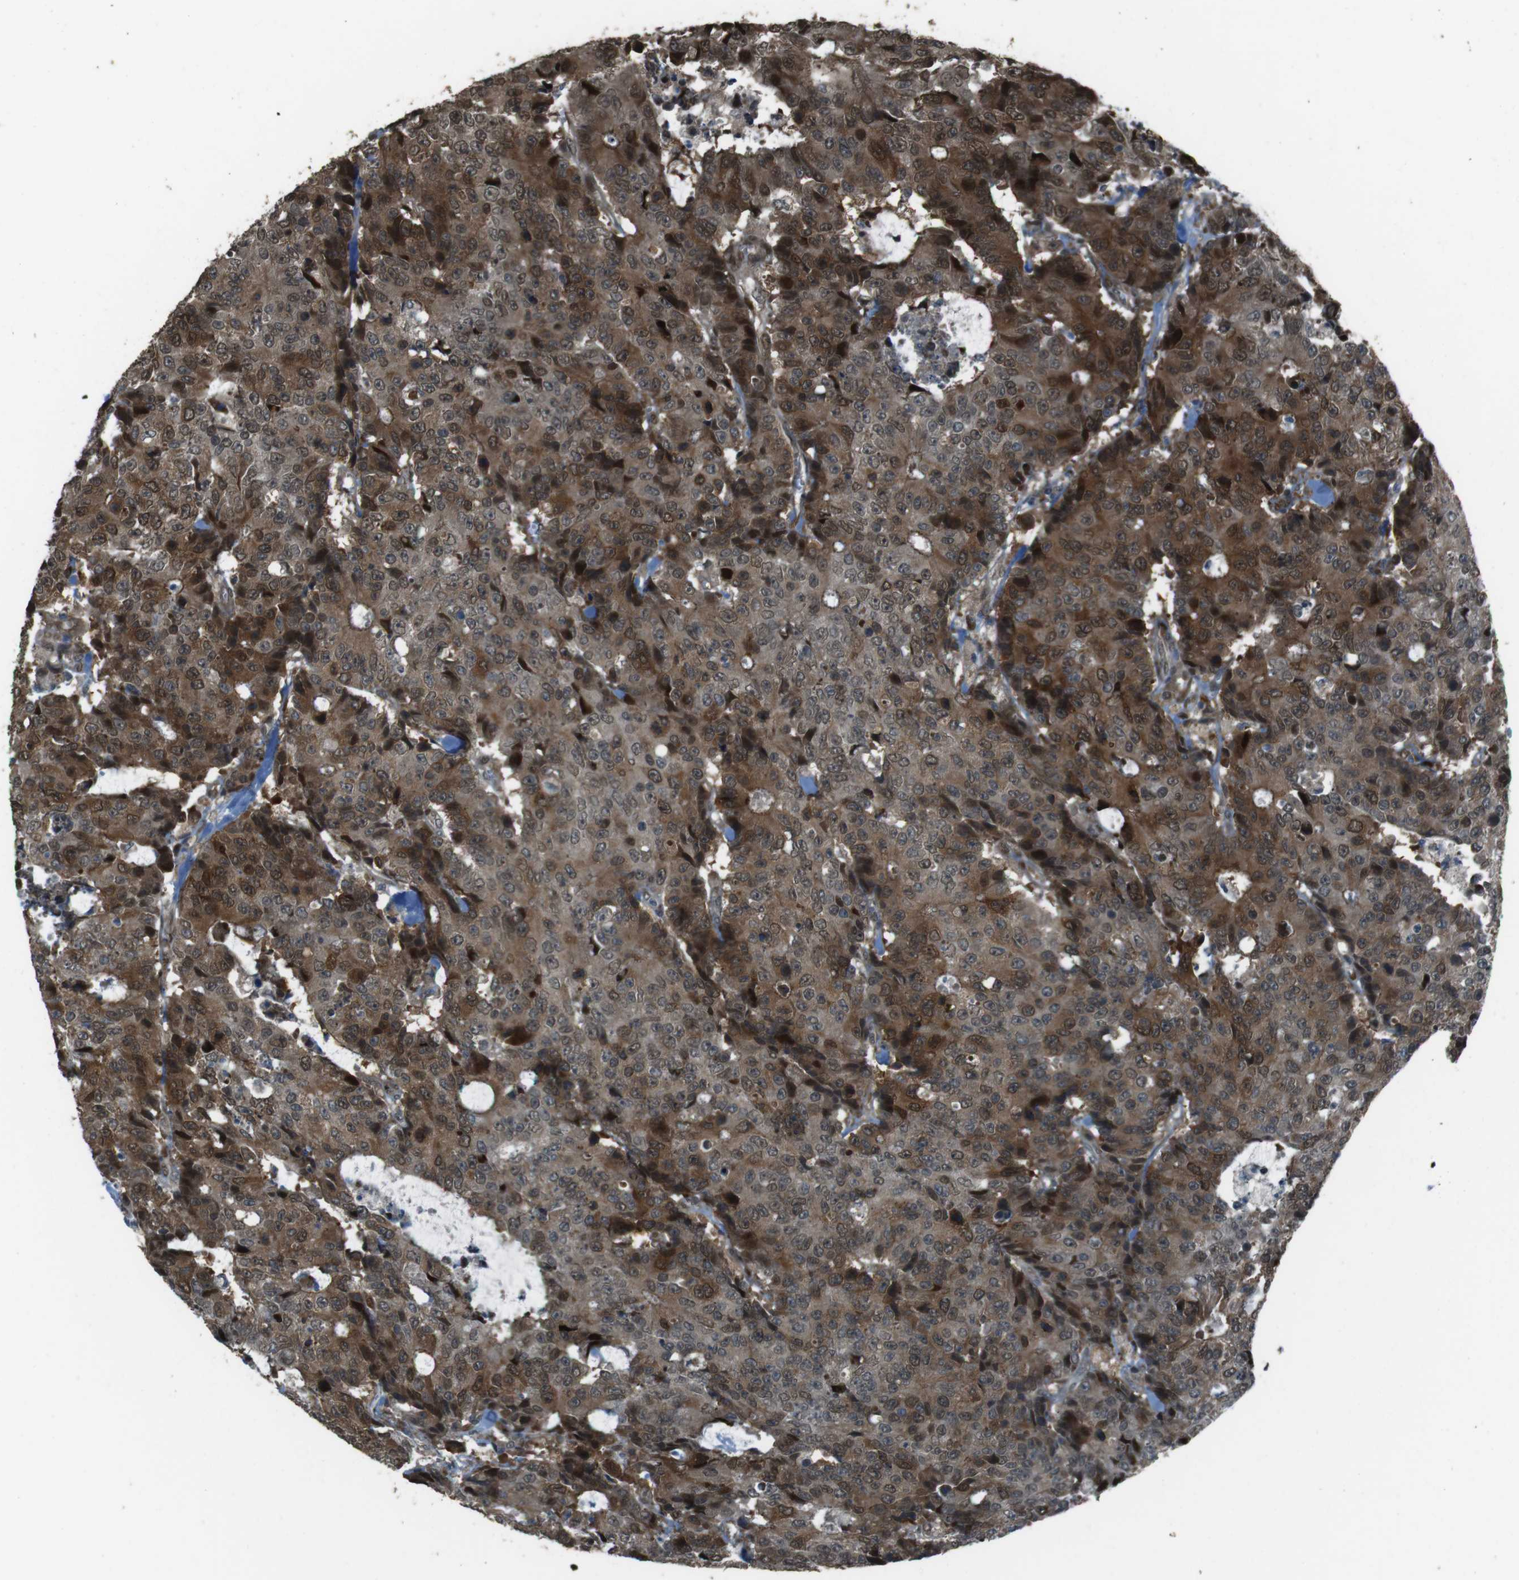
{"staining": {"intensity": "strong", "quantity": ">75%", "location": "cytoplasmic/membranous,nuclear"}, "tissue": "colorectal cancer", "cell_type": "Tumor cells", "image_type": "cancer", "snomed": [{"axis": "morphology", "description": "Adenocarcinoma, NOS"}, {"axis": "topography", "description": "Colon"}], "caption": "Protein staining of colorectal cancer (adenocarcinoma) tissue exhibits strong cytoplasmic/membranous and nuclear expression in about >75% of tumor cells.", "gene": "ZNF330", "patient": {"sex": "female", "age": 86}}